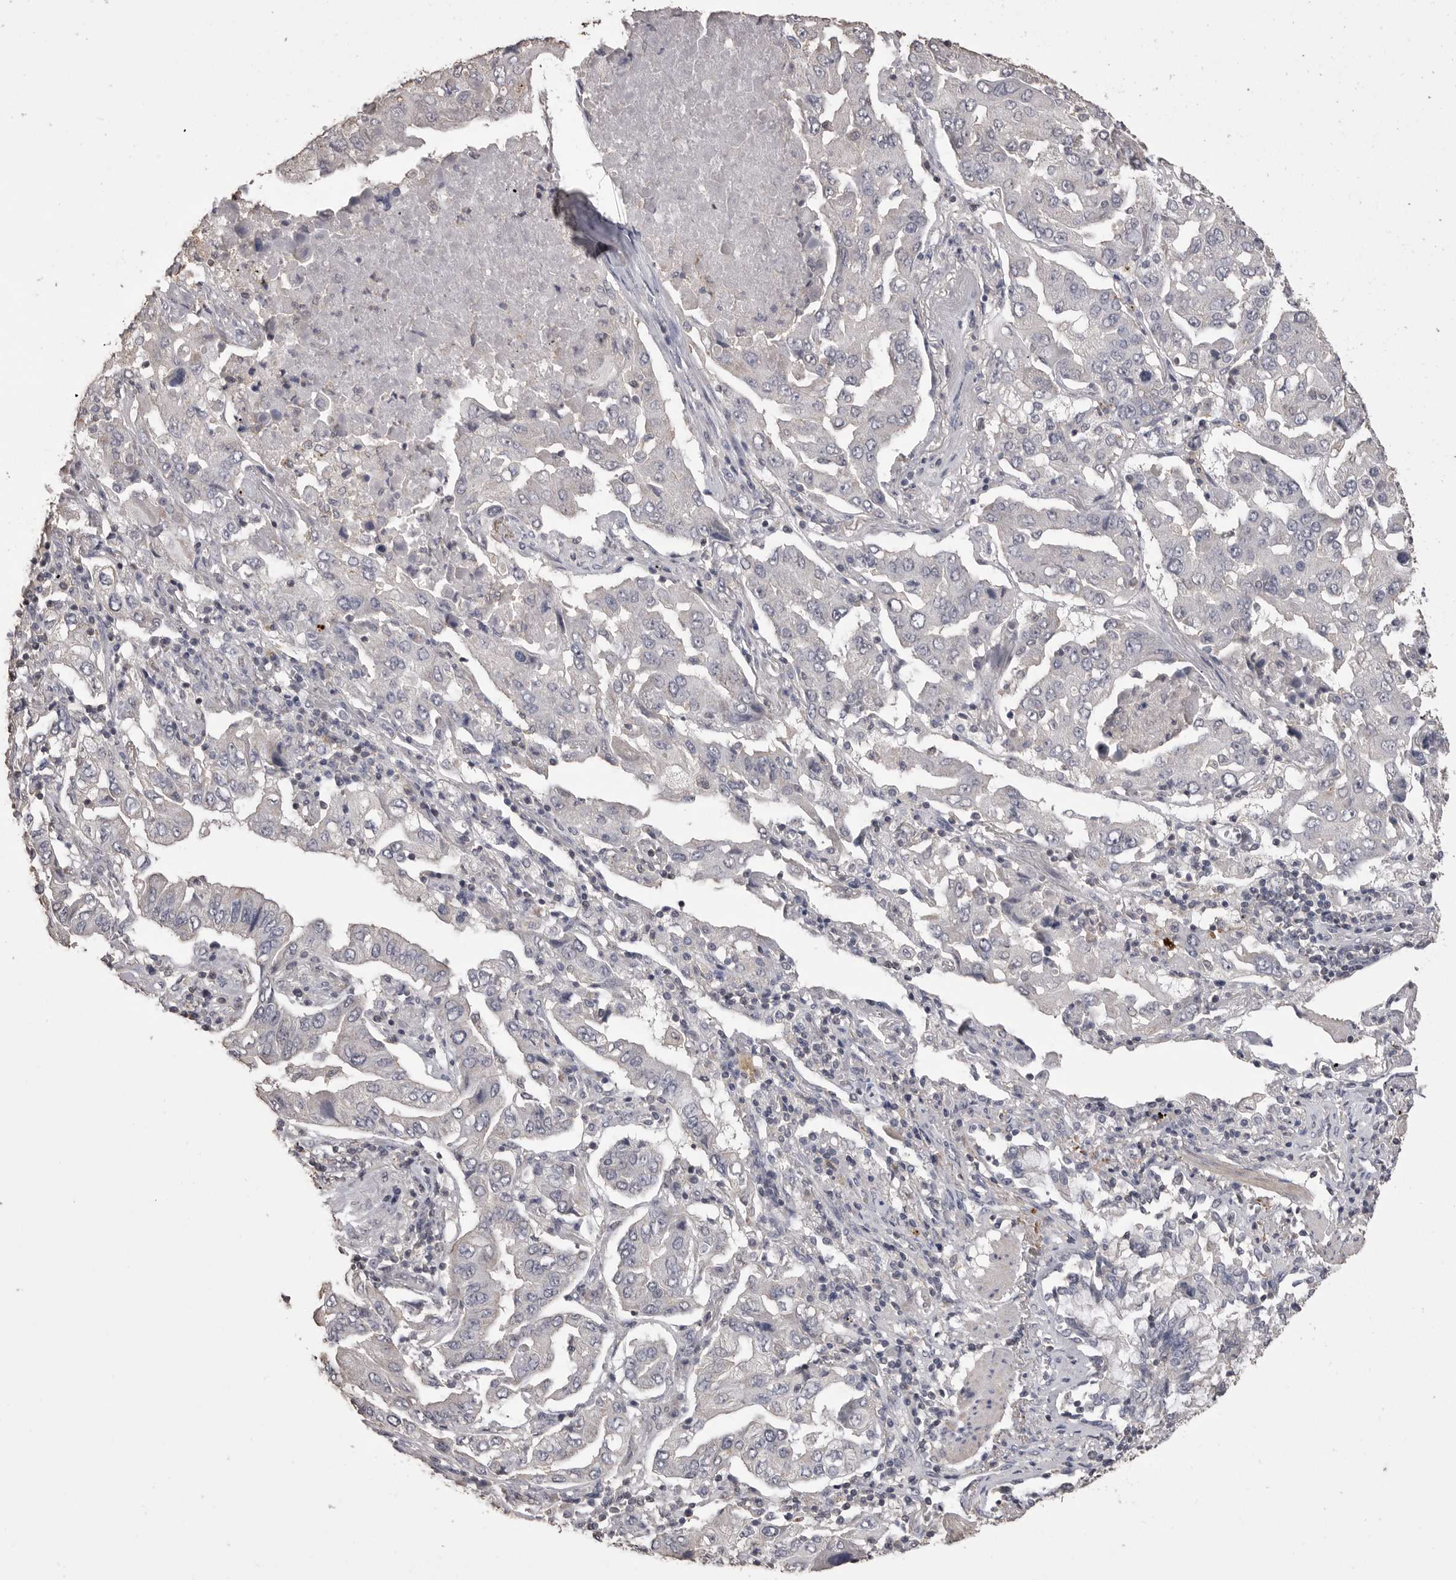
{"staining": {"intensity": "negative", "quantity": "none", "location": "none"}, "tissue": "lung cancer", "cell_type": "Tumor cells", "image_type": "cancer", "snomed": [{"axis": "morphology", "description": "Adenocarcinoma, NOS"}, {"axis": "topography", "description": "Lung"}], "caption": "This is an immunohistochemistry micrograph of lung cancer. There is no expression in tumor cells.", "gene": "MMP7", "patient": {"sex": "female", "age": 65}}